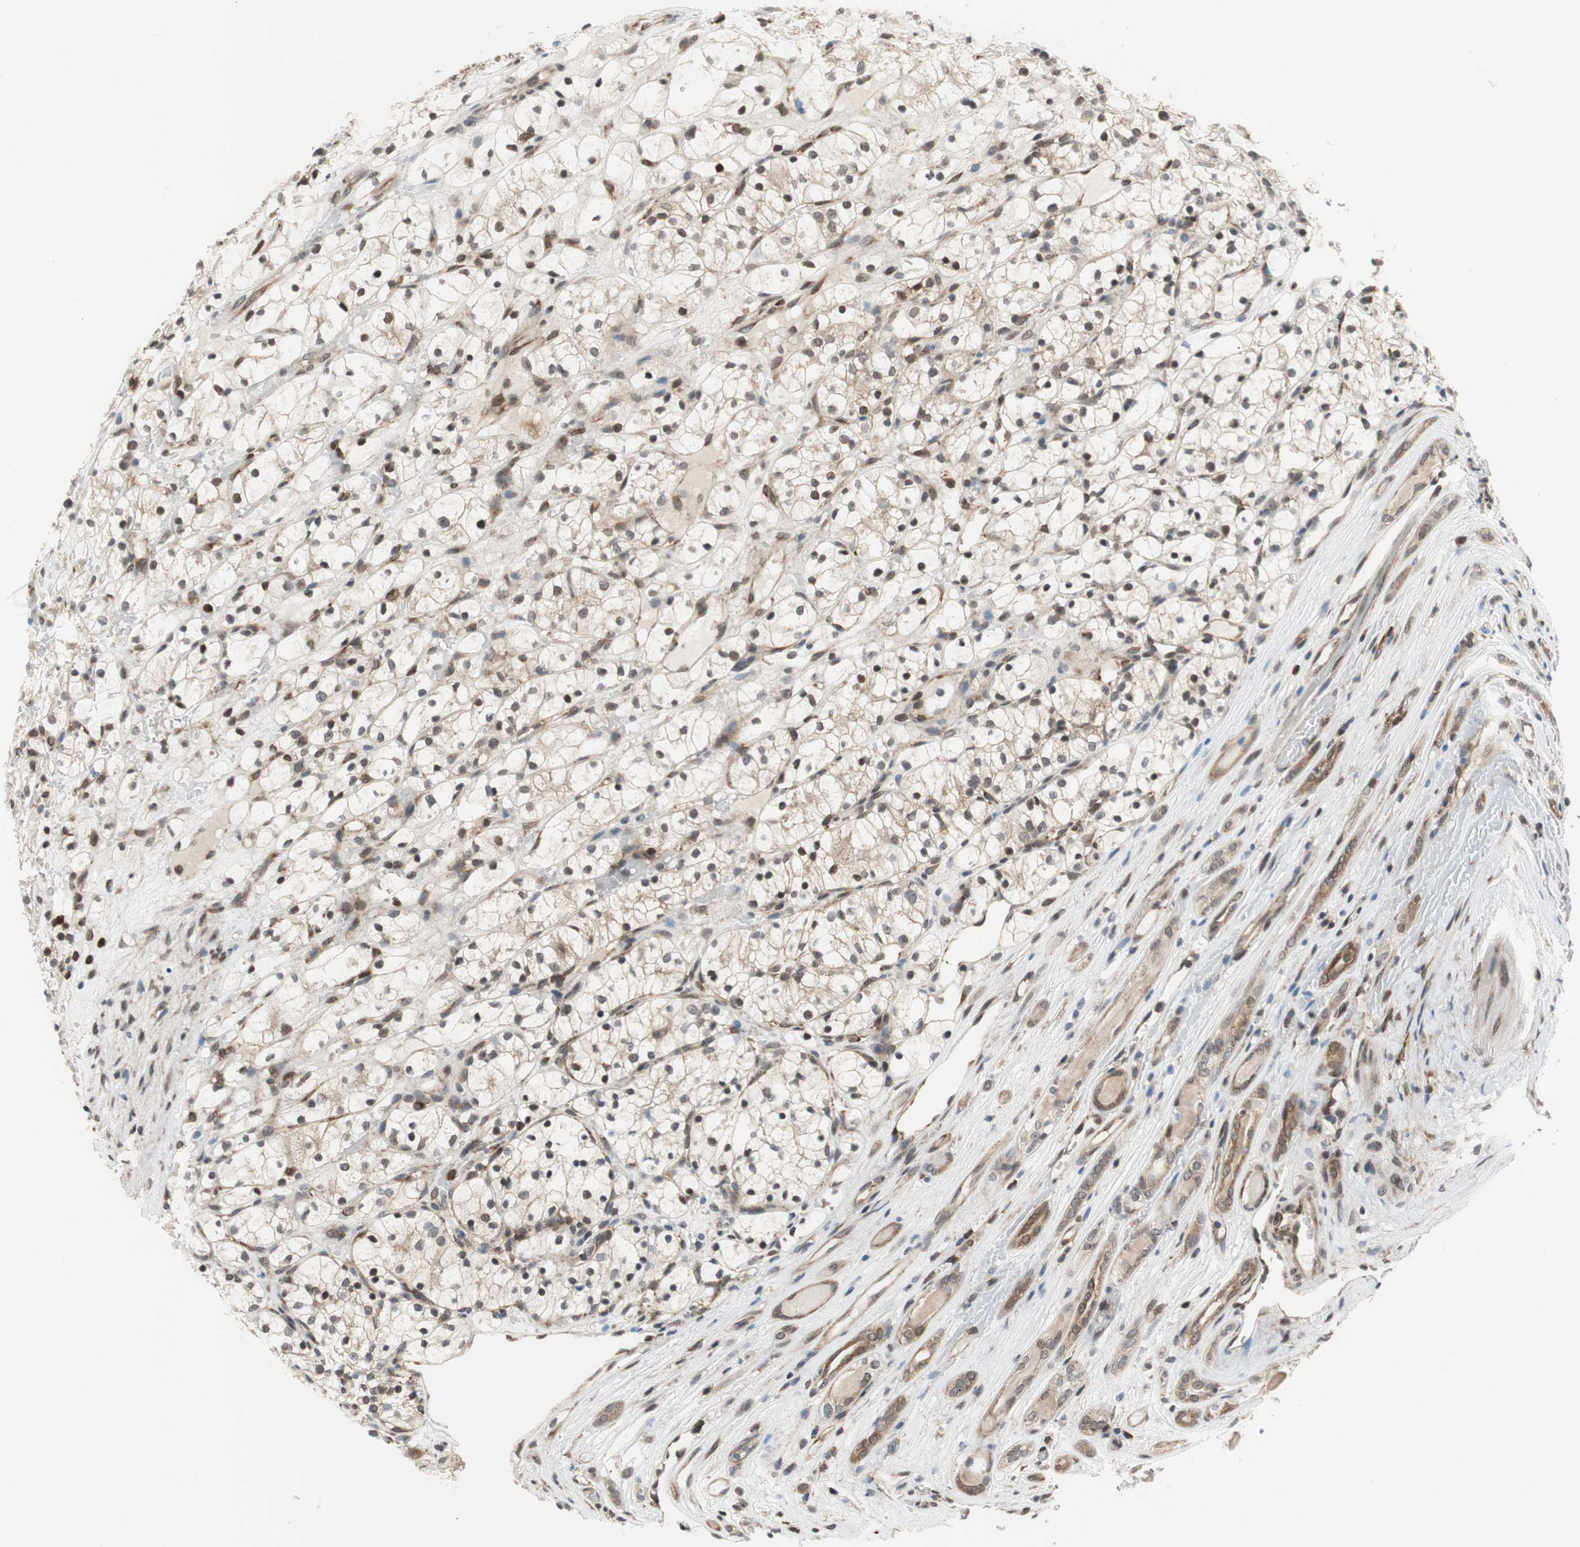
{"staining": {"intensity": "weak", "quantity": "25%-75%", "location": "cytoplasmic/membranous,nuclear"}, "tissue": "renal cancer", "cell_type": "Tumor cells", "image_type": "cancer", "snomed": [{"axis": "morphology", "description": "Adenocarcinoma, NOS"}, {"axis": "topography", "description": "Kidney"}], "caption": "Immunohistochemistry (IHC) (DAB (3,3'-diaminobenzidine)) staining of renal cancer (adenocarcinoma) exhibits weak cytoplasmic/membranous and nuclear protein staining in approximately 25%-75% of tumor cells. (DAB IHC with brightfield microscopy, high magnification).", "gene": "ZNF512B", "patient": {"sex": "female", "age": 60}}